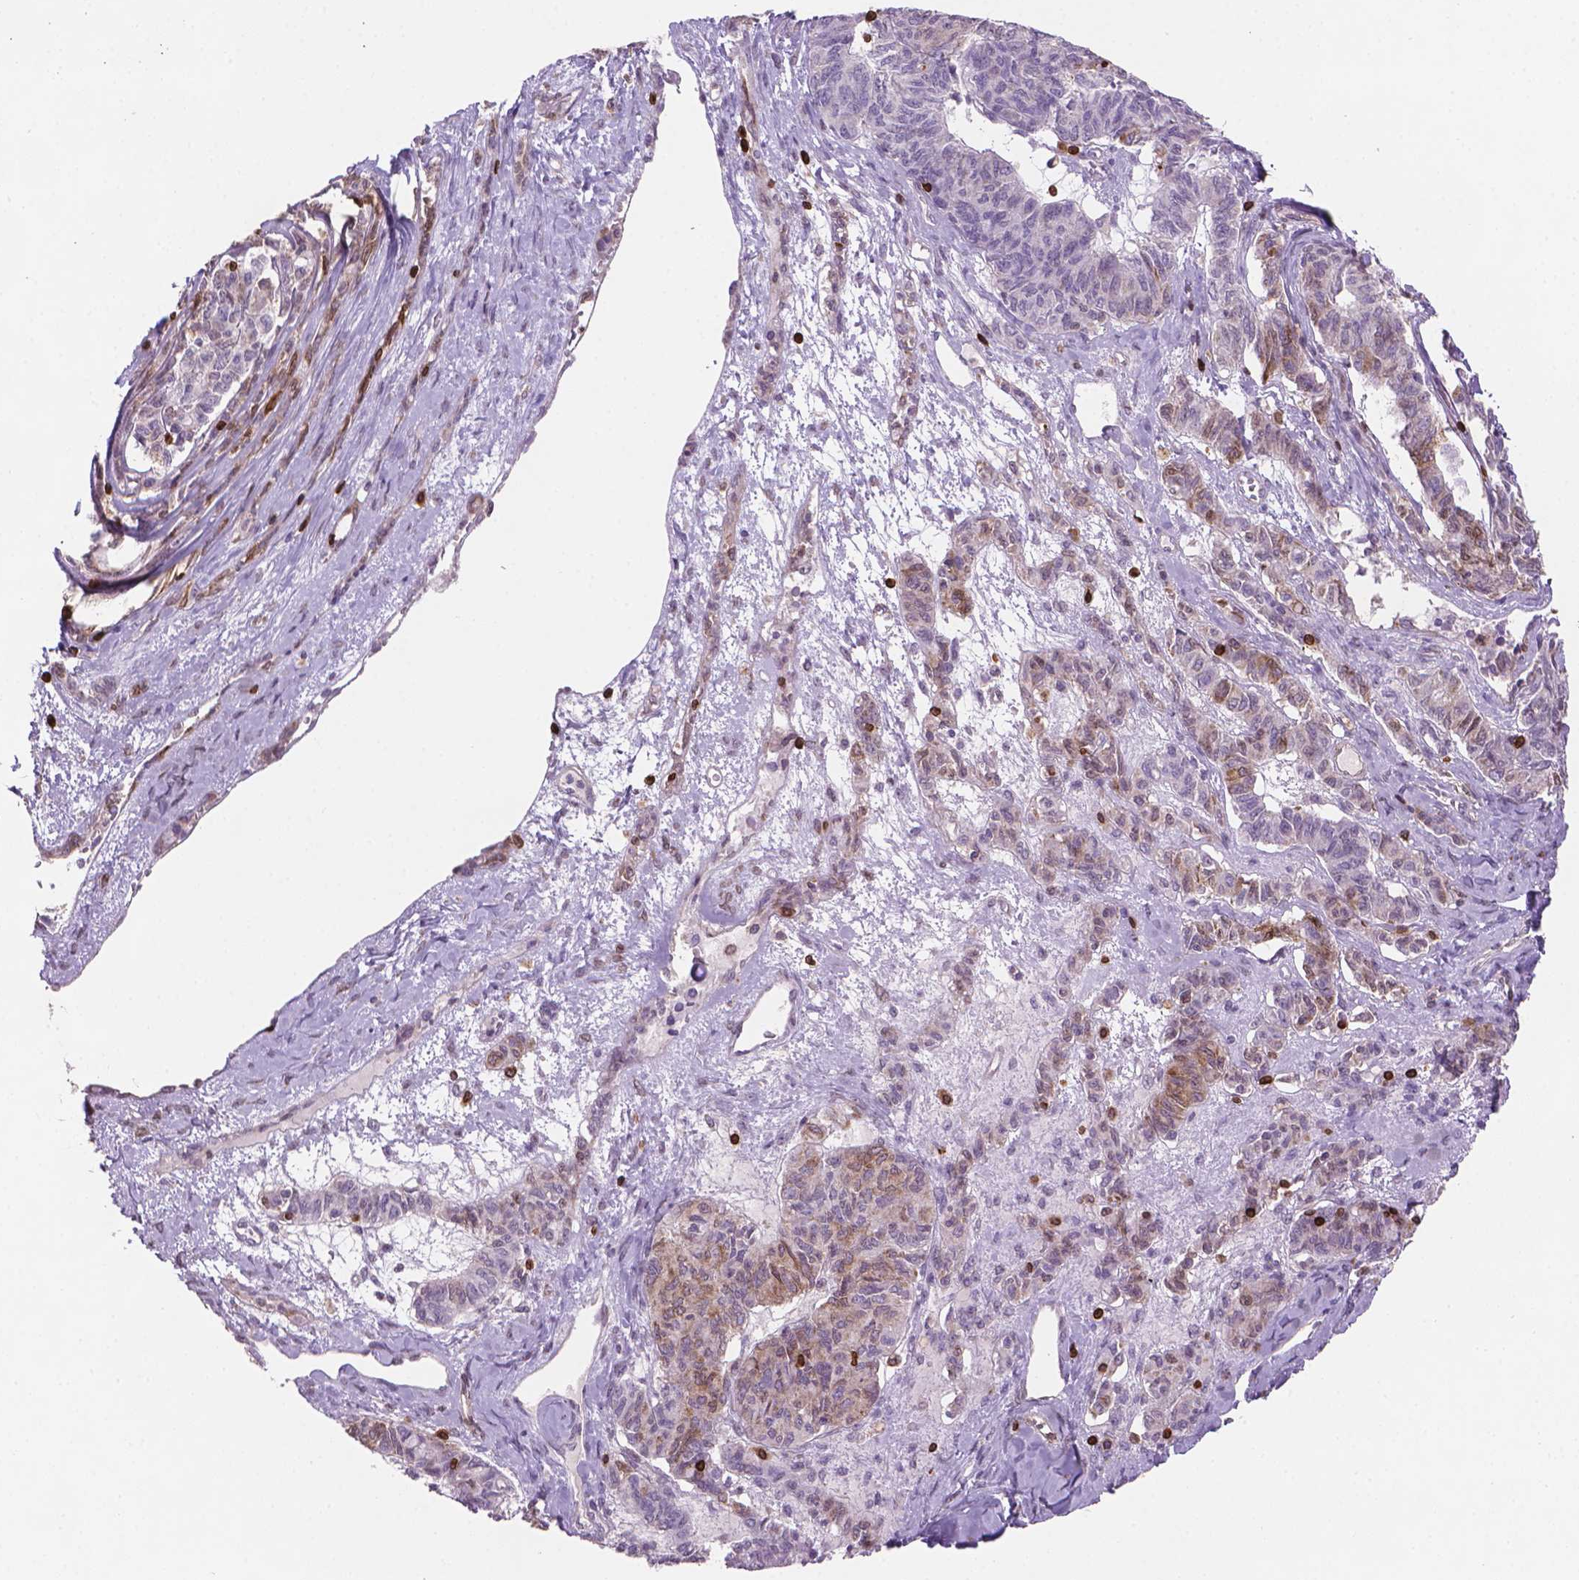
{"staining": {"intensity": "weak", "quantity": "25%-75%", "location": "cytoplasmic/membranous"}, "tissue": "ovarian cancer", "cell_type": "Tumor cells", "image_type": "cancer", "snomed": [{"axis": "morphology", "description": "Carcinoma, endometroid"}, {"axis": "topography", "description": "Ovary"}], "caption": "Protein expression by IHC reveals weak cytoplasmic/membranous staining in about 25%-75% of tumor cells in ovarian cancer (endometroid carcinoma). (IHC, brightfield microscopy, high magnification).", "gene": "BCL2", "patient": {"sex": "female", "age": 80}}